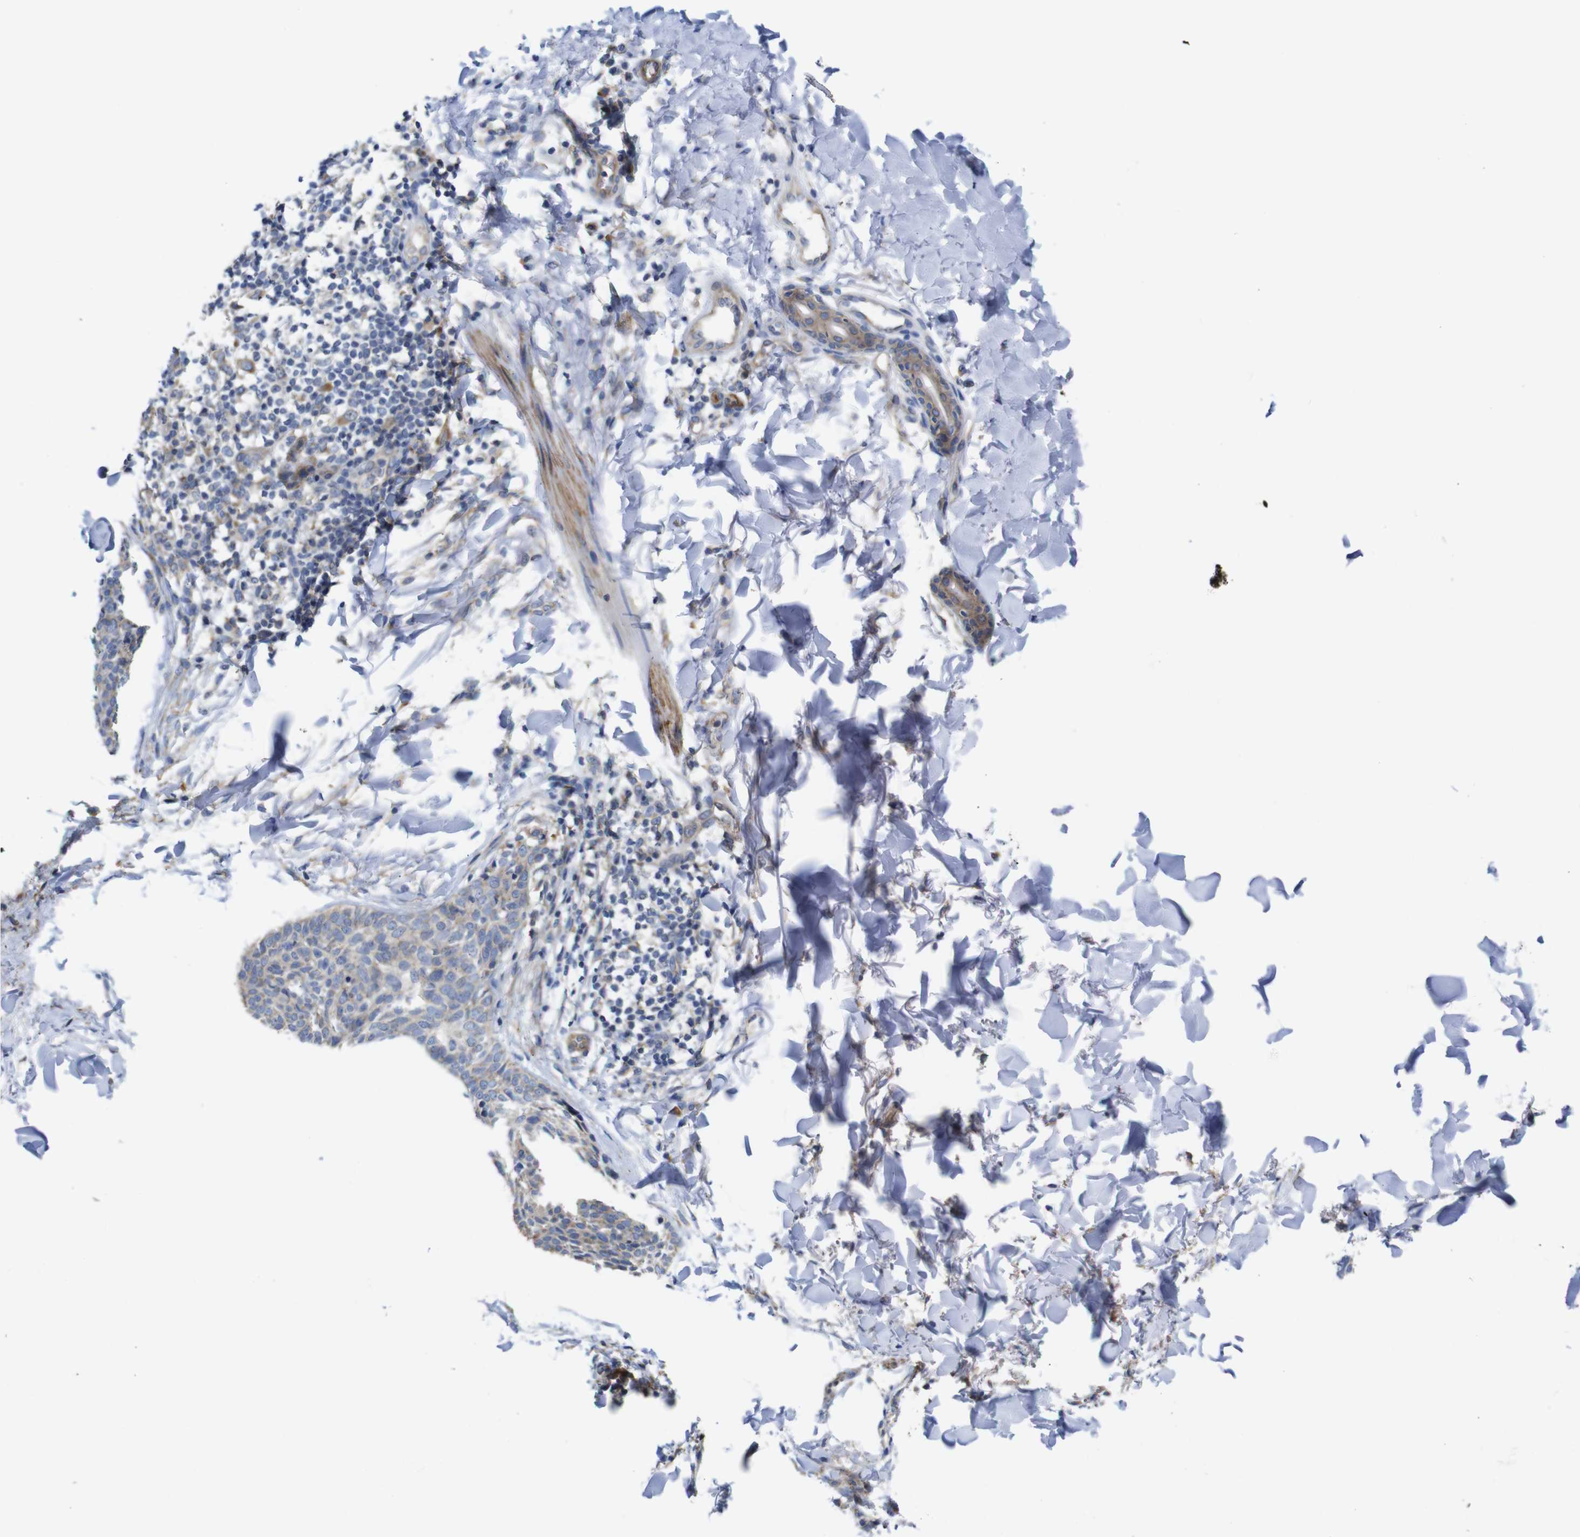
{"staining": {"intensity": "weak", "quantity": "25%-75%", "location": "cytoplasmic/membranous"}, "tissue": "skin cancer", "cell_type": "Tumor cells", "image_type": "cancer", "snomed": [{"axis": "morphology", "description": "Normal tissue, NOS"}, {"axis": "morphology", "description": "Basal cell carcinoma"}, {"axis": "topography", "description": "Skin"}], "caption": "This histopathology image exhibits IHC staining of human basal cell carcinoma (skin), with low weak cytoplasmic/membranous expression in approximately 25%-75% of tumor cells.", "gene": "DDRGK1", "patient": {"sex": "female", "age": 57}}